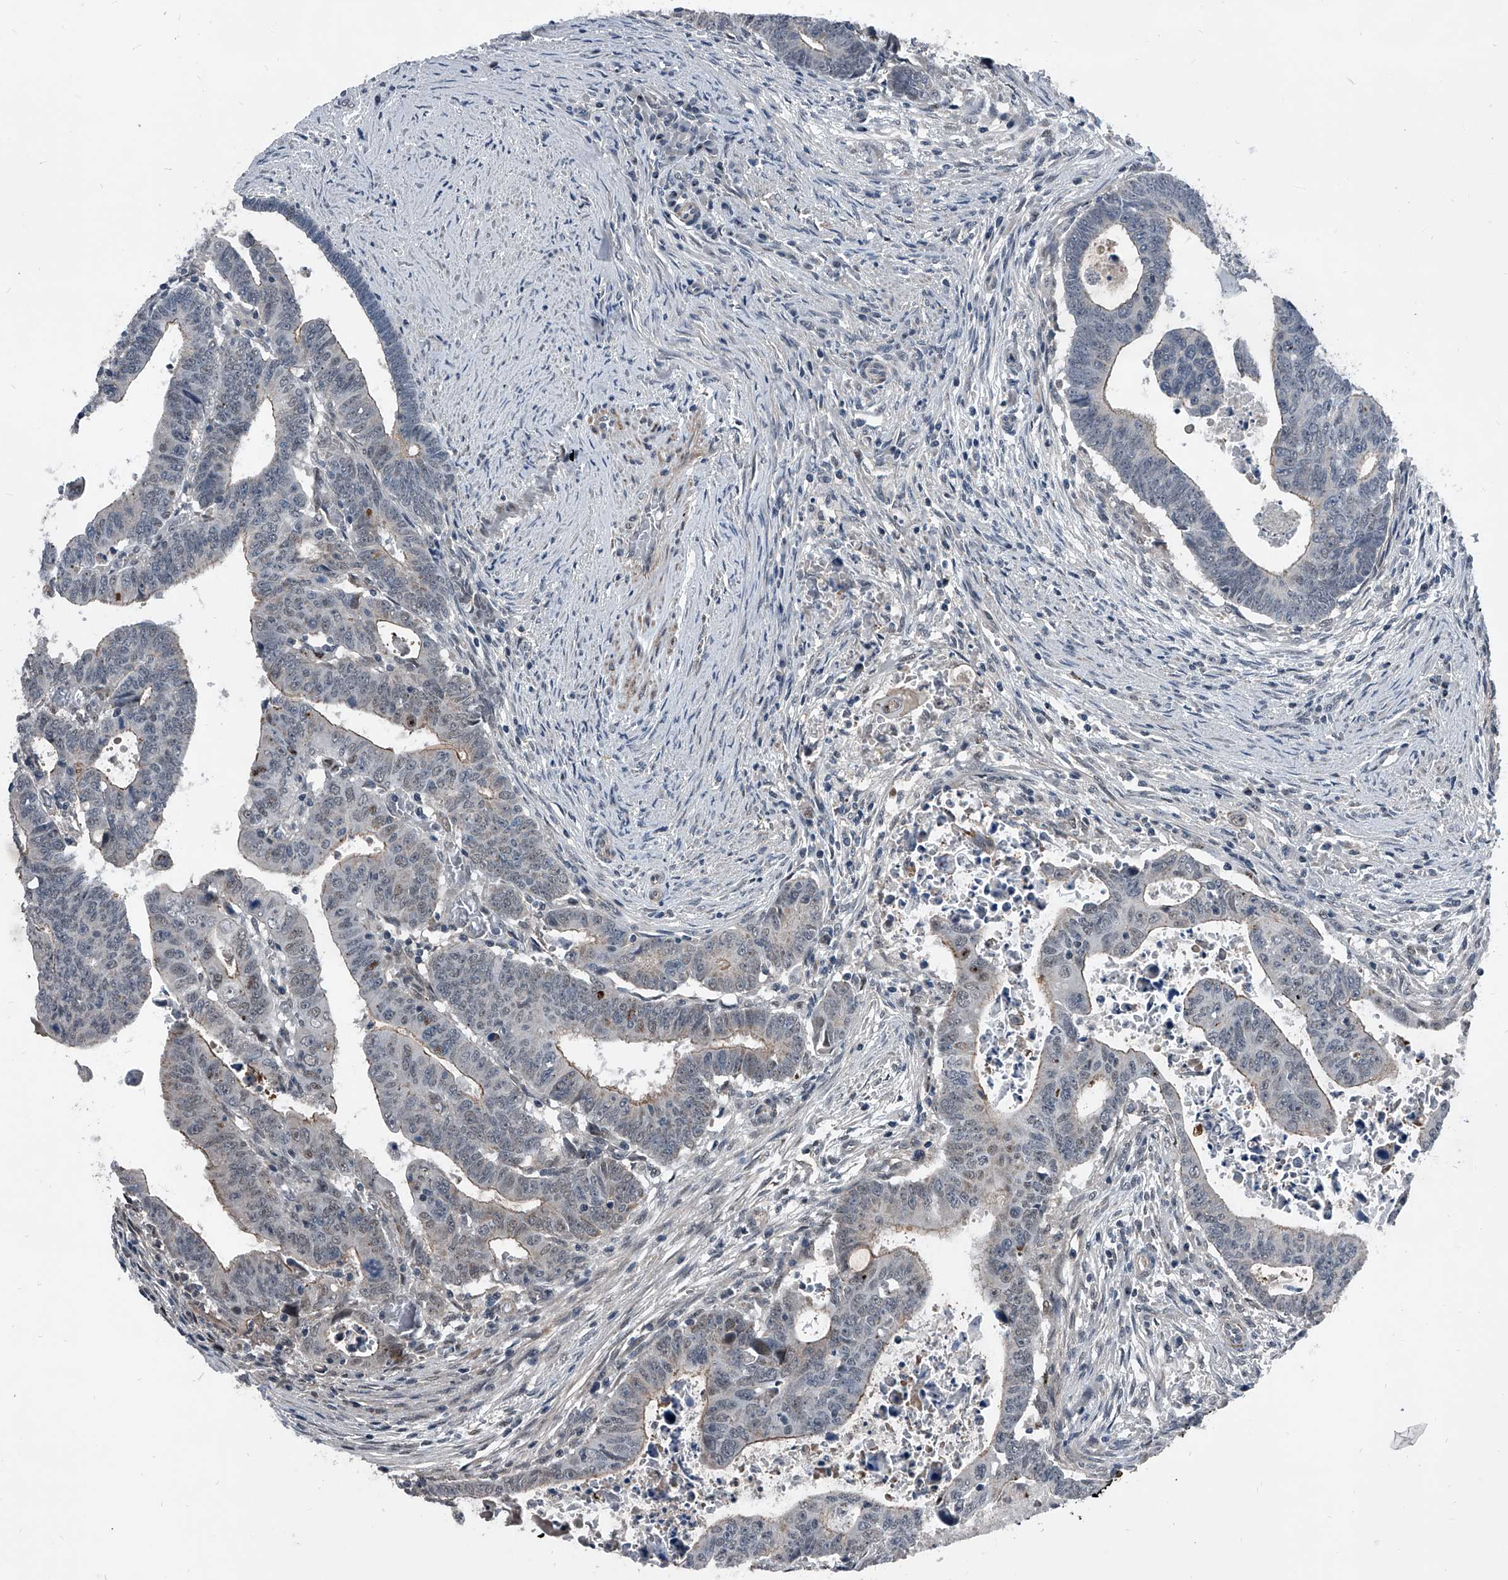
{"staining": {"intensity": "weak", "quantity": "25%-75%", "location": "cytoplasmic/membranous"}, "tissue": "colorectal cancer", "cell_type": "Tumor cells", "image_type": "cancer", "snomed": [{"axis": "morphology", "description": "Normal tissue, NOS"}, {"axis": "morphology", "description": "Adenocarcinoma, NOS"}, {"axis": "topography", "description": "Rectum"}], "caption": "Immunohistochemistry (IHC) of human colorectal cancer shows low levels of weak cytoplasmic/membranous expression in approximately 25%-75% of tumor cells.", "gene": "MEN1", "patient": {"sex": "female", "age": 65}}